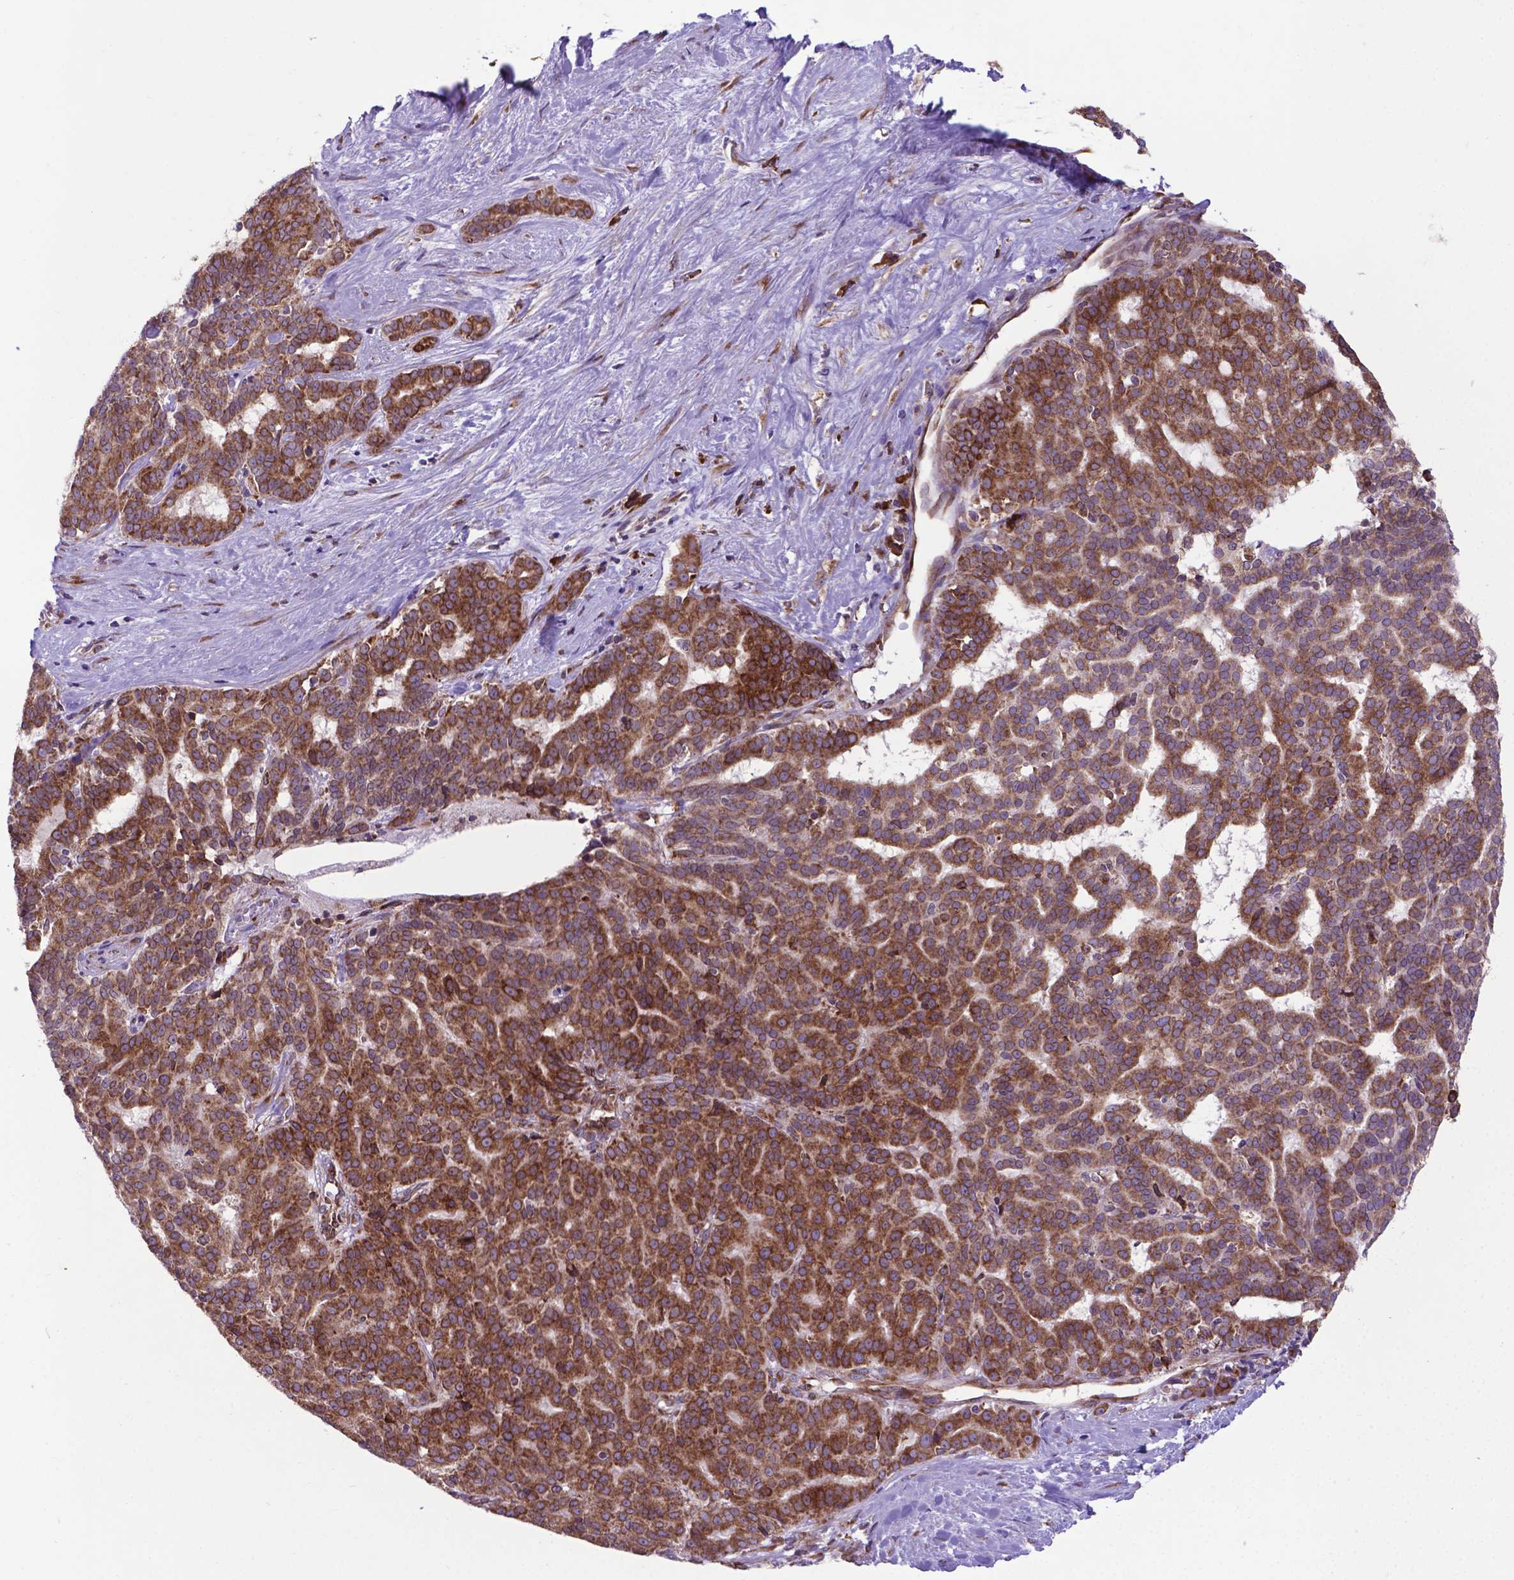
{"staining": {"intensity": "moderate", "quantity": ">75%", "location": "cytoplasmic/membranous"}, "tissue": "liver cancer", "cell_type": "Tumor cells", "image_type": "cancer", "snomed": [{"axis": "morphology", "description": "Cholangiocarcinoma"}, {"axis": "topography", "description": "Liver"}], "caption": "Brown immunohistochemical staining in human liver cancer (cholangiocarcinoma) exhibits moderate cytoplasmic/membranous positivity in about >75% of tumor cells. The protein is shown in brown color, while the nuclei are stained blue.", "gene": "WDR83OS", "patient": {"sex": "female", "age": 47}}